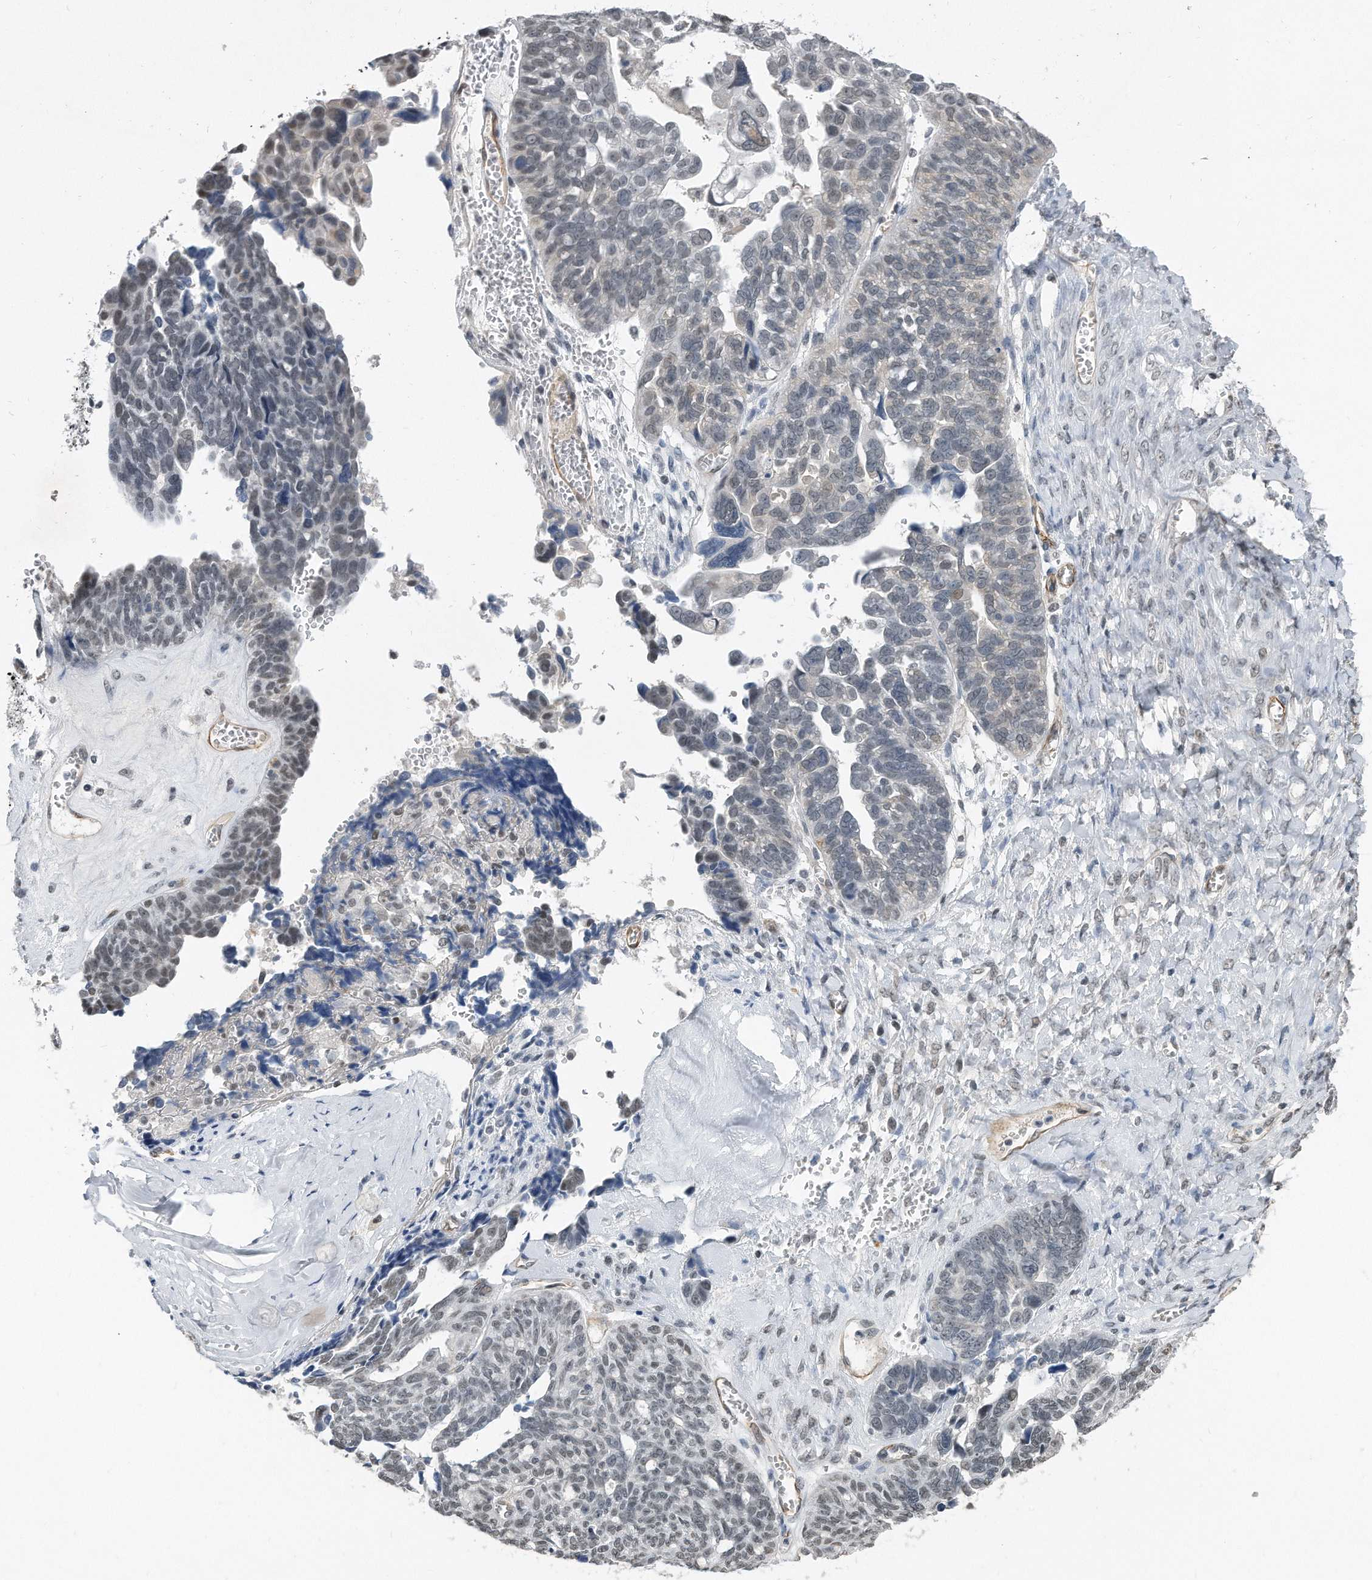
{"staining": {"intensity": "weak", "quantity": "<25%", "location": "nuclear"}, "tissue": "ovarian cancer", "cell_type": "Tumor cells", "image_type": "cancer", "snomed": [{"axis": "morphology", "description": "Cystadenocarcinoma, serous, NOS"}, {"axis": "topography", "description": "Ovary"}], "caption": "Protein analysis of ovarian cancer (serous cystadenocarcinoma) shows no significant expression in tumor cells.", "gene": "TP53INP1", "patient": {"sex": "female", "age": 79}}